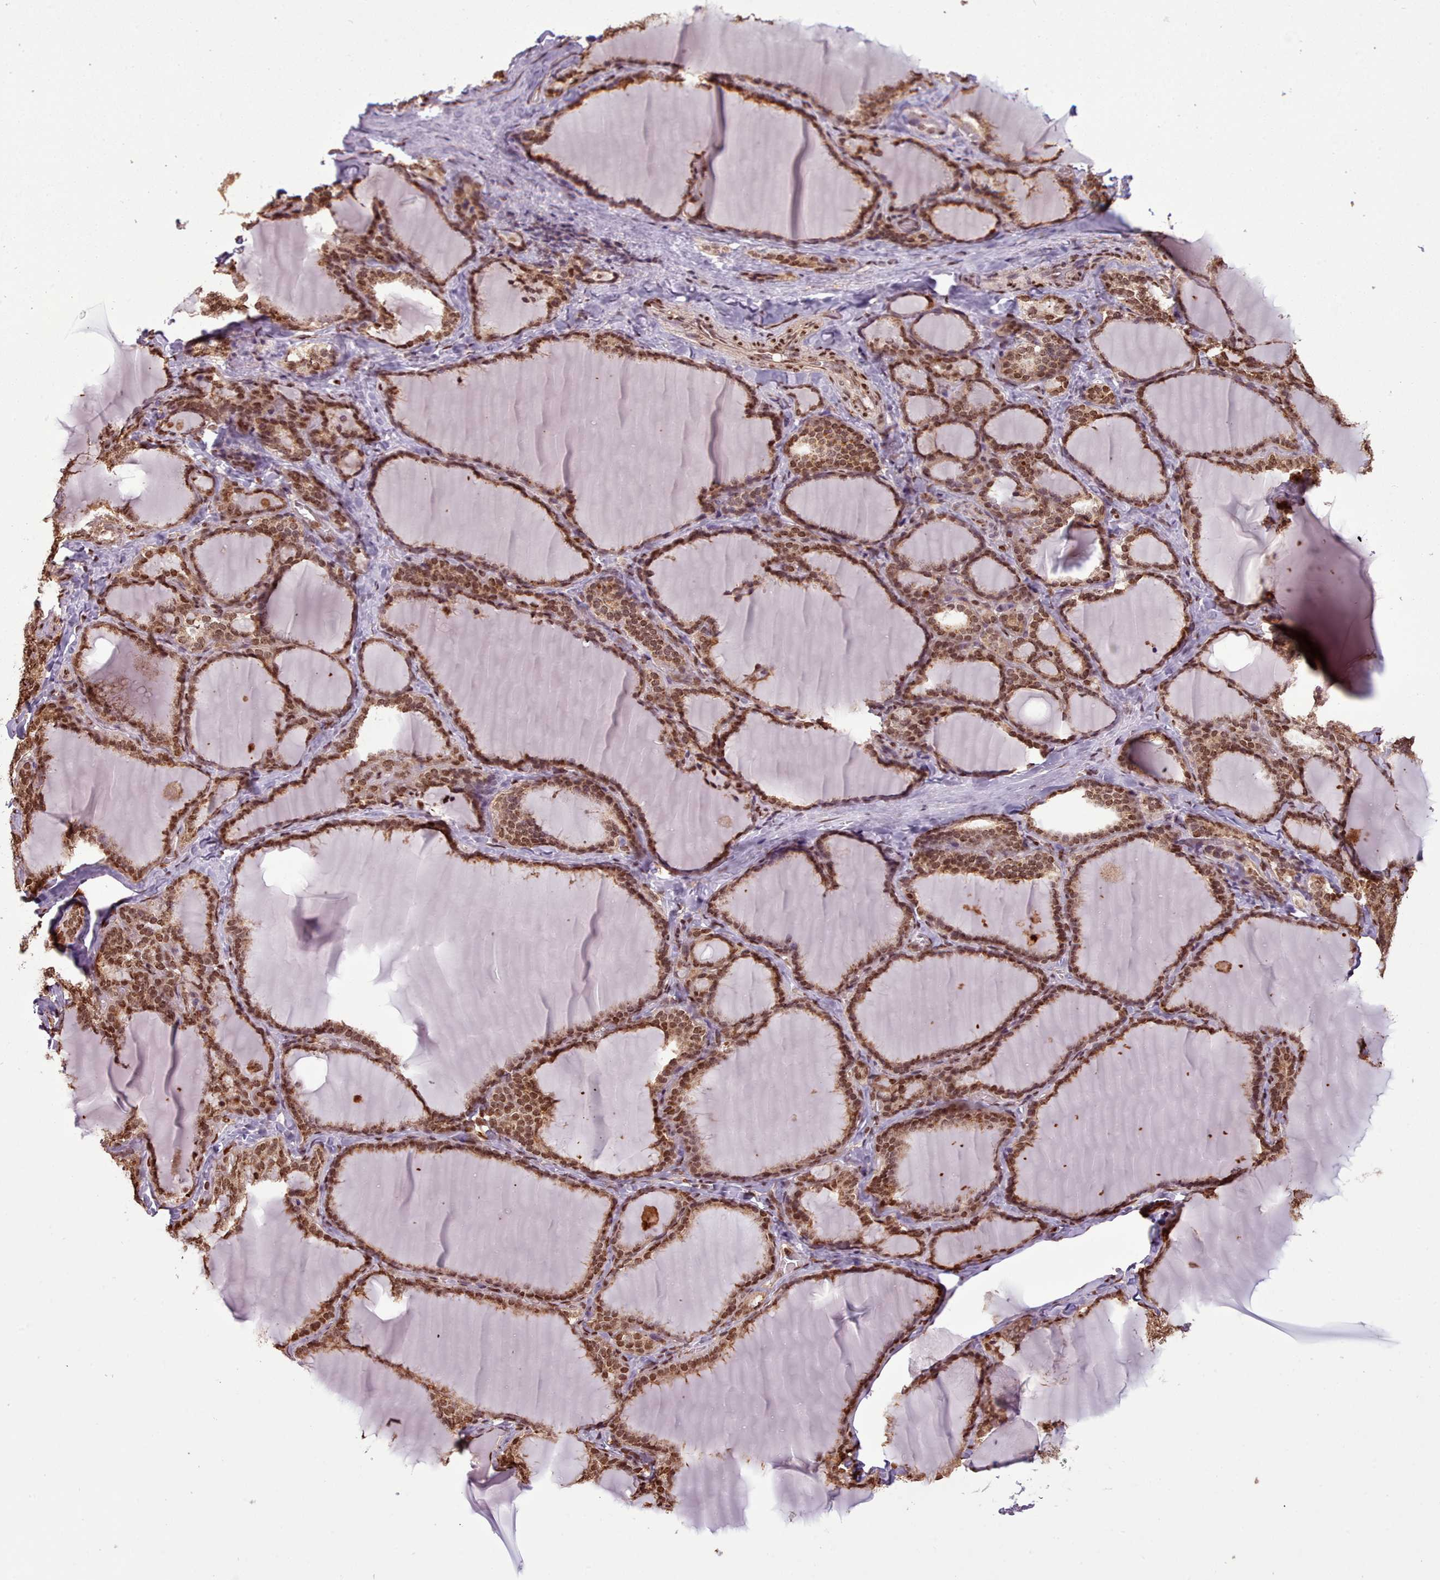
{"staining": {"intensity": "strong", "quantity": ">75%", "location": "cytoplasmic/membranous,nuclear"}, "tissue": "thyroid gland", "cell_type": "Glandular cells", "image_type": "normal", "snomed": [{"axis": "morphology", "description": "Normal tissue, NOS"}, {"axis": "topography", "description": "Thyroid gland"}], "caption": "Immunohistochemistry photomicrograph of unremarkable thyroid gland: human thyroid gland stained using immunohistochemistry (IHC) displays high levels of strong protein expression localized specifically in the cytoplasmic/membranous,nuclear of glandular cells, appearing as a cytoplasmic/membranous,nuclear brown color.", "gene": "RPS27A", "patient": {"sex": "female", "age": 31}}